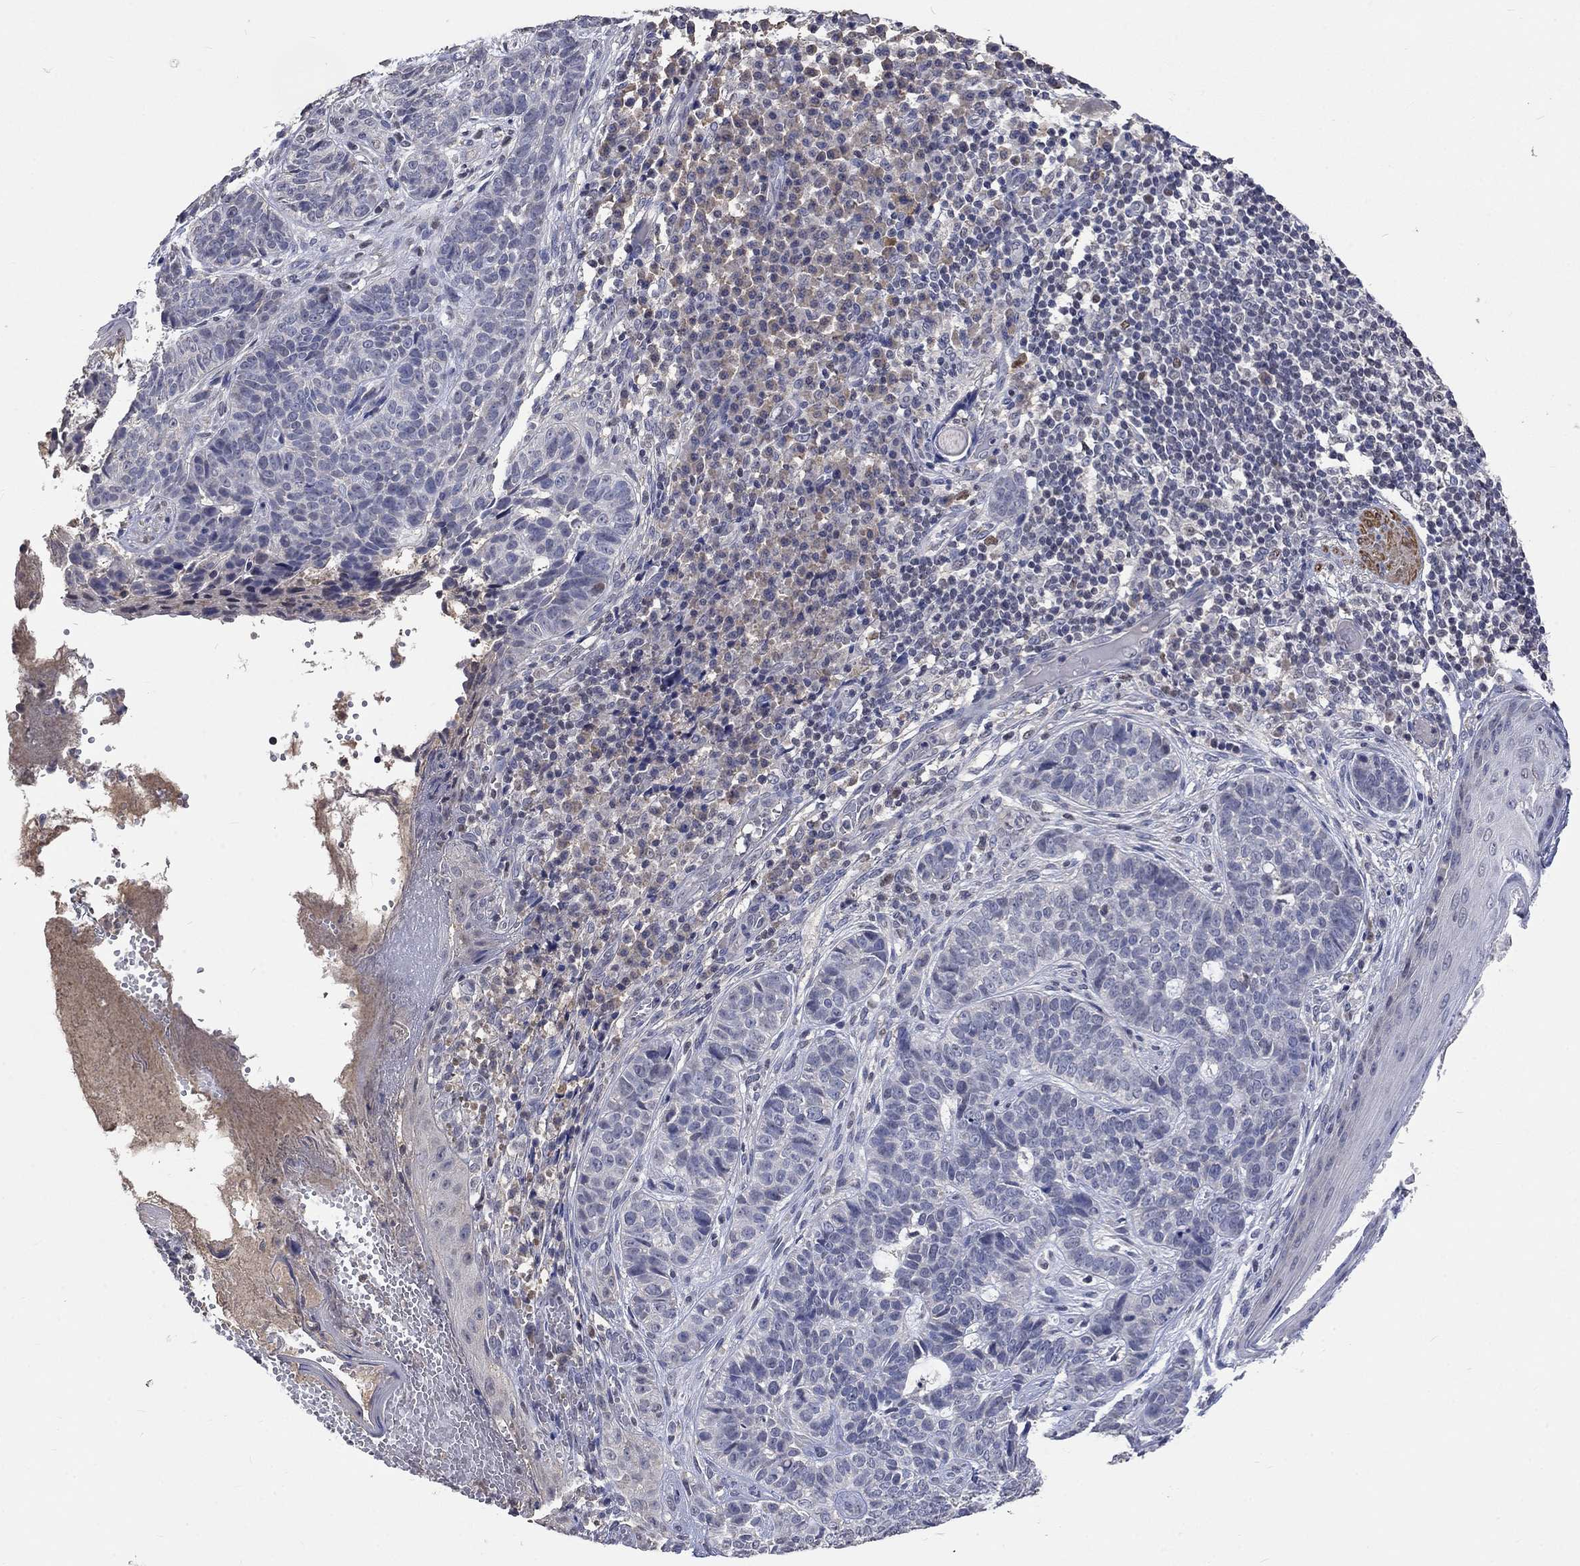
{"staining": {"intensity": "negative", "quantity": "none", "location": "none"}, "tissue": "skin cancer", "cell_type": "Tumor cells", "image_type": "cancer", "snomed": [{"axis": "morphology", "description": "Basal cell carcinoma"}, {"axis": "topography", "description": "Skin"}], "caption": "An IHC micrograph of skin cancer (basal cell carcinoma) is shown. There is no staining in tumor cells of skin cancer (basal cell carcinoma). (IHC, brightfield microscopy, high magnification).", "gene": "ZBTB18", "patient": {"sex": "female", "age": 69}}